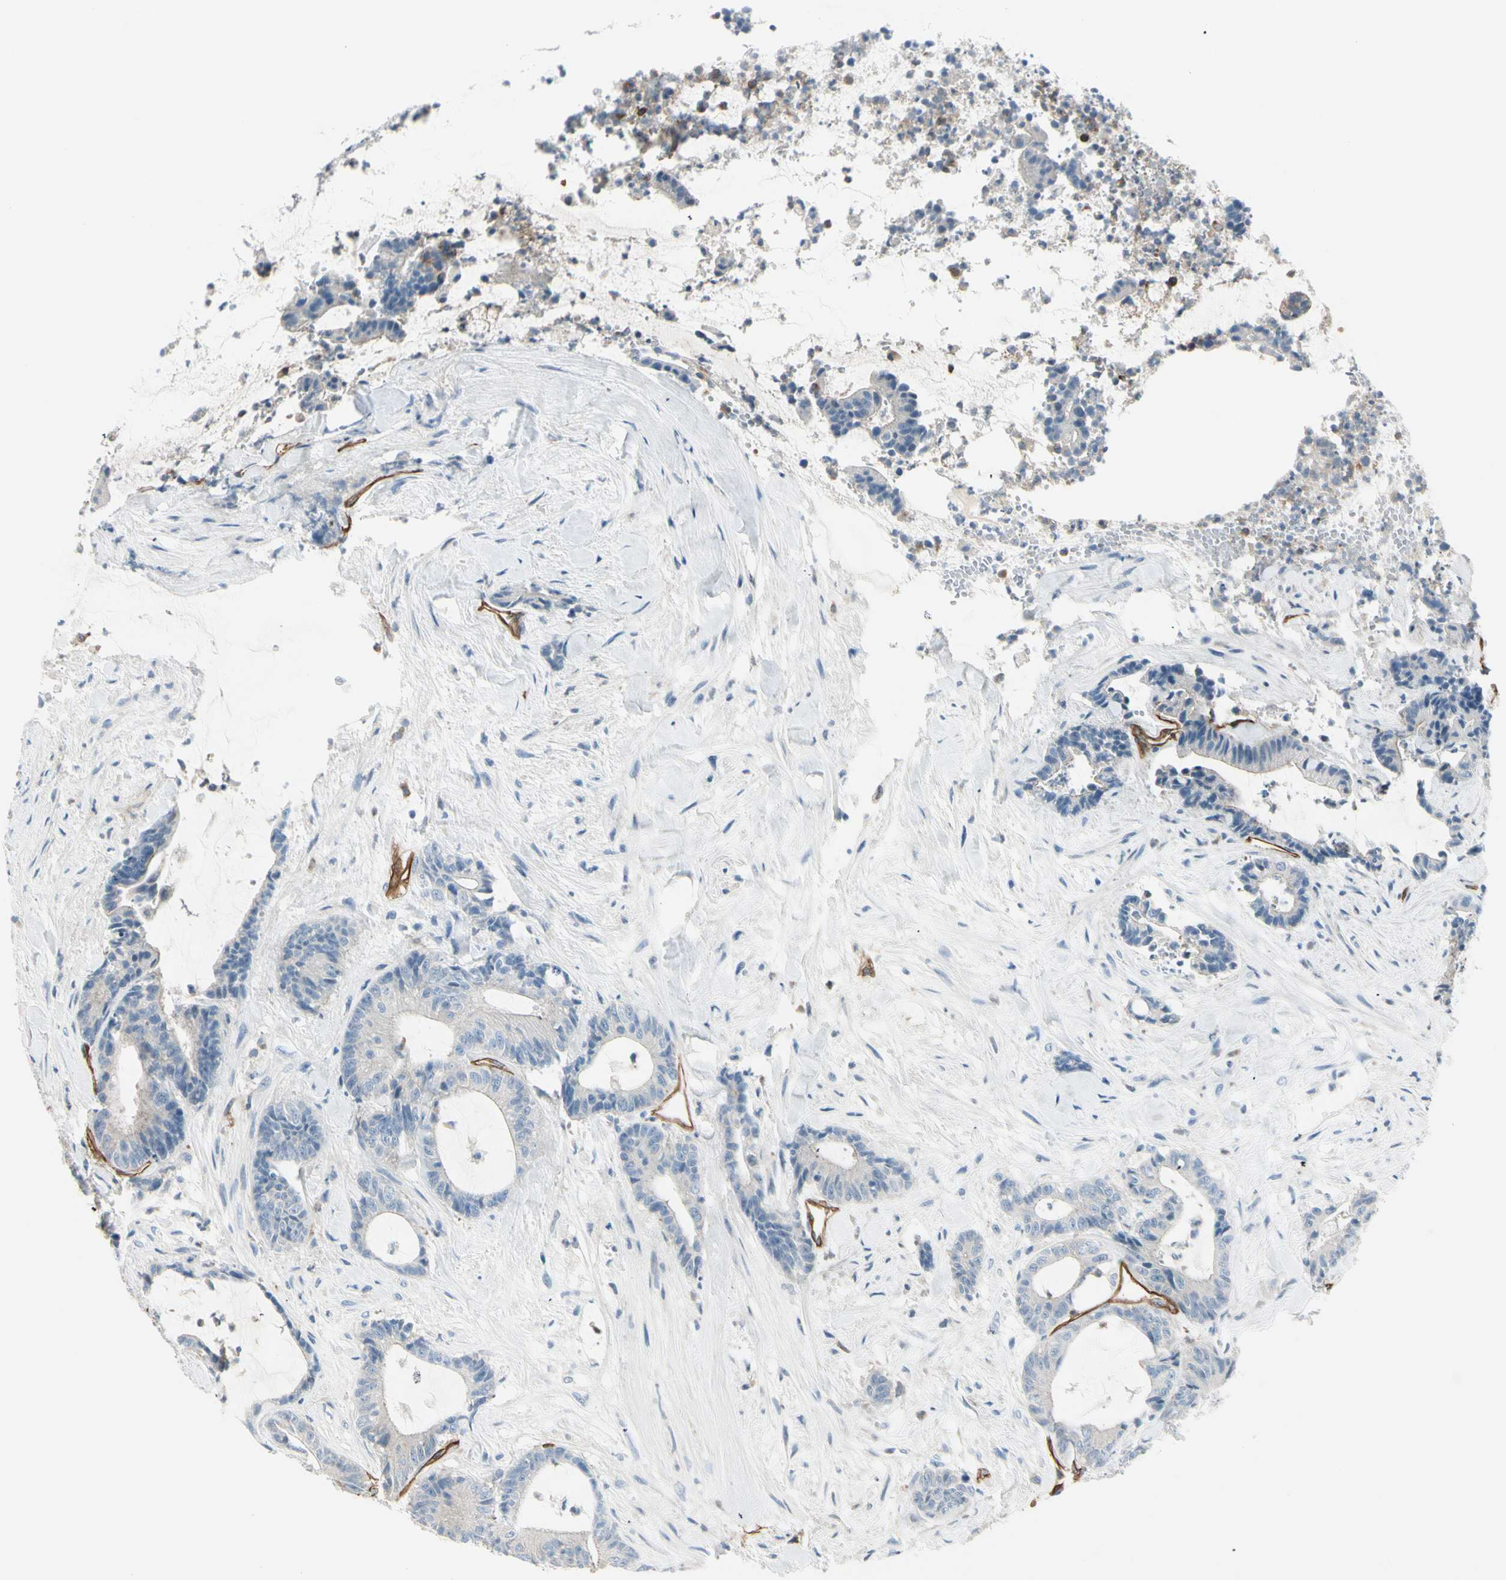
{"staining": {"intensity": "negative", "quantity": "none", "location": "none"}, "tissue": "colorectal cancer", "cell_type": "Tumor cells", "image_type": "cancer", "snomed": [{"axis": "morphology", "description": "Adenocarcinoma, NOS"}, {"axis": "topography", "description": "Colon"}], "caption": "A high-resolution micrograph shows IHC staining of colorectal adenocarcinoma, which displays no significant expression in tumor cells.", "gene": "CD93", "patient": {"sex": "female", "age": 84}}